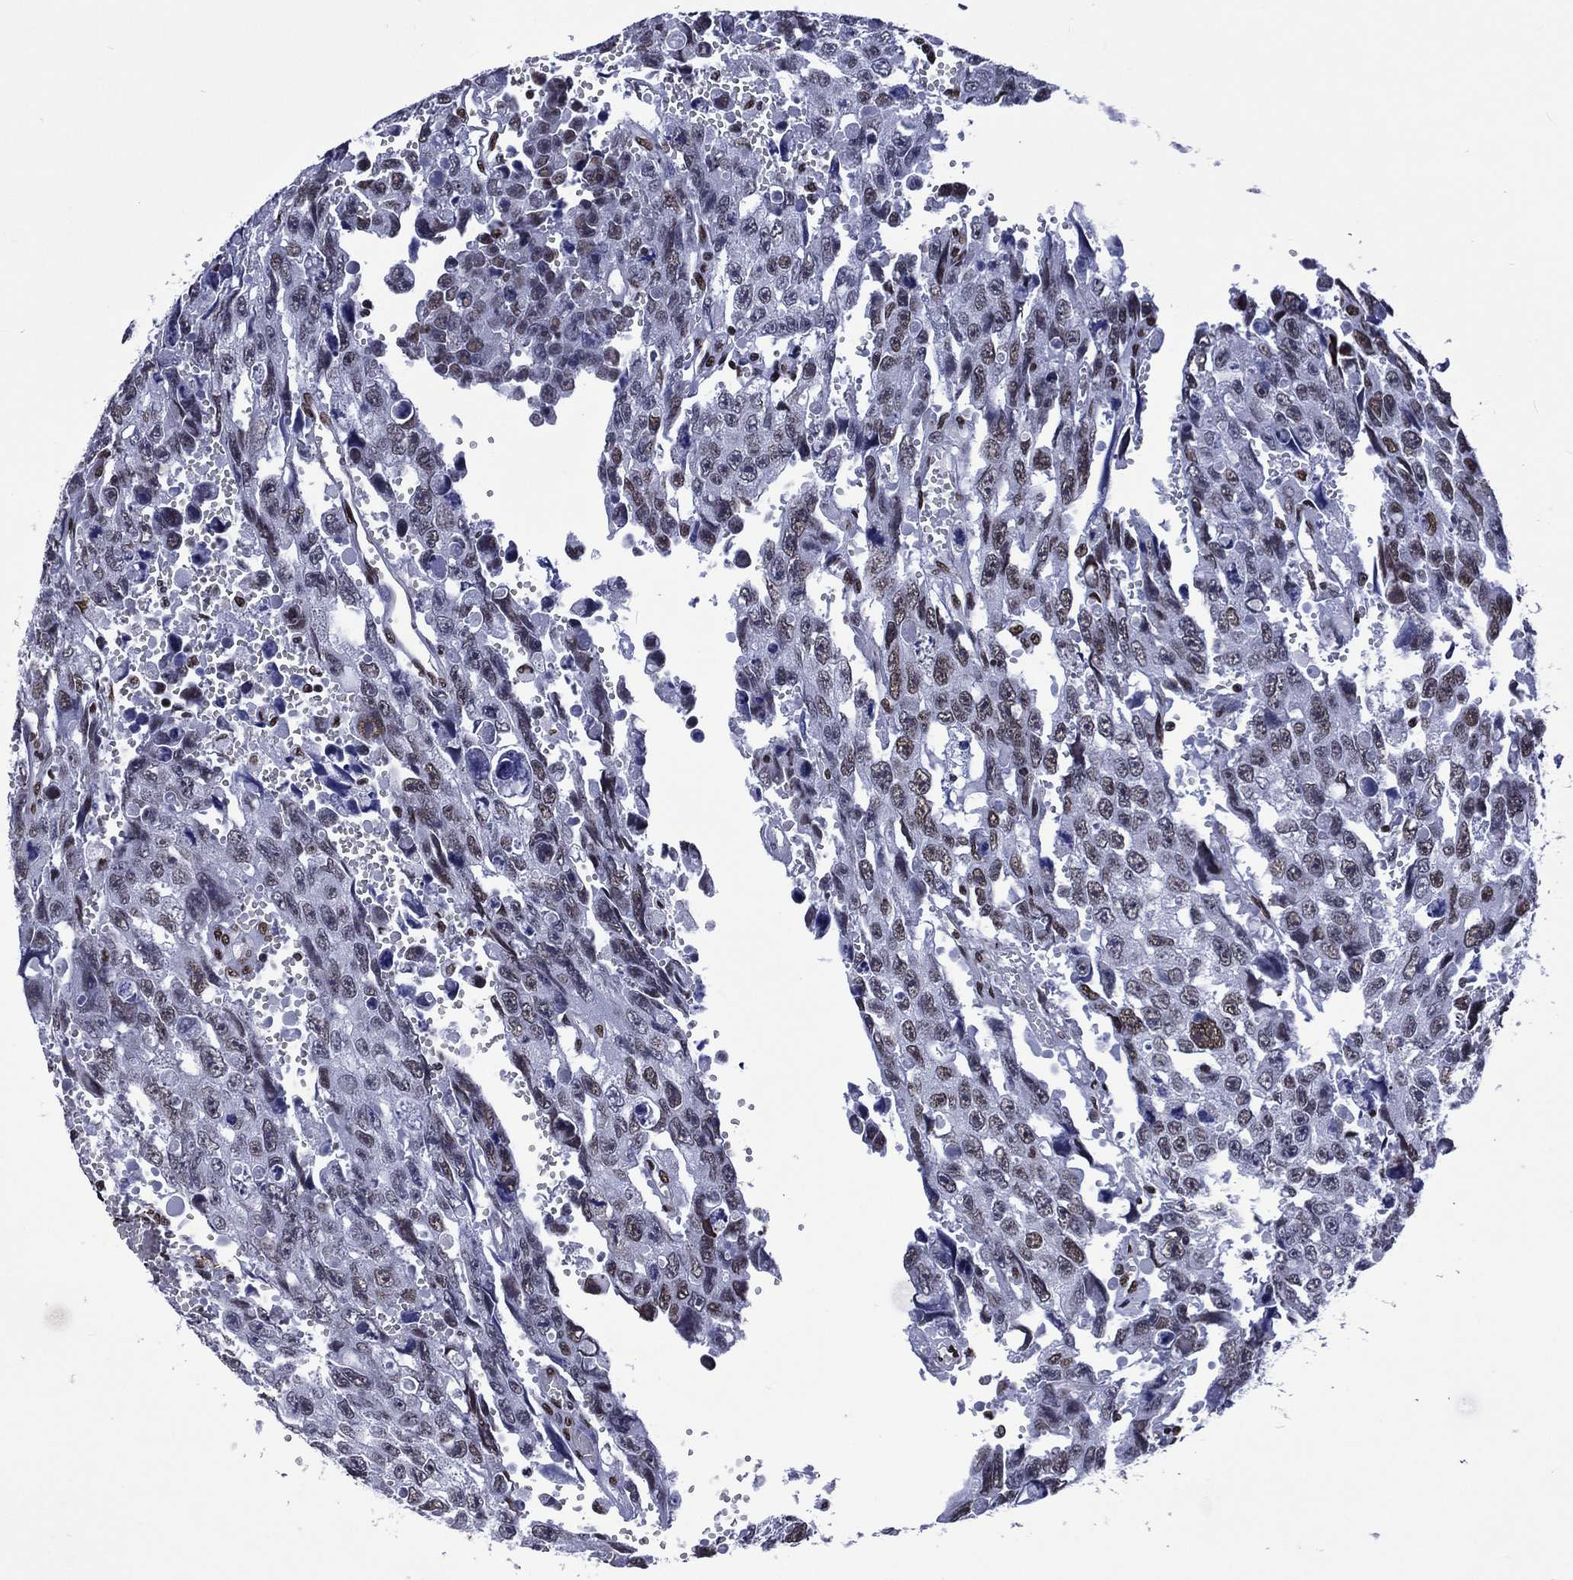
{"staining": {"intensity": "weak", "quantity": "<25%", "location": "nuclear"}, "tissue": "testis cancer", "cell_type": "Tumor cells", "image_type": "cancer", "snomed": [{"axis": "morphology", "description": "Seminoma, NOS"}, {"axis": "topography", "description": "Testis"}], "caption": "High power microscopy photomicrograph of an IHC histopathology image of testis seminoma, revealing no significant staining in tumor cells. Brightfield microscopy of immunohistochemistry (IHC) stained with DAB (3,3'-diaminobenzidine) (brown) and hematoxylin (blue), captured at high magnification.", "gene": "RETREG2", "patient": {"sex": "male", "age": 26}}